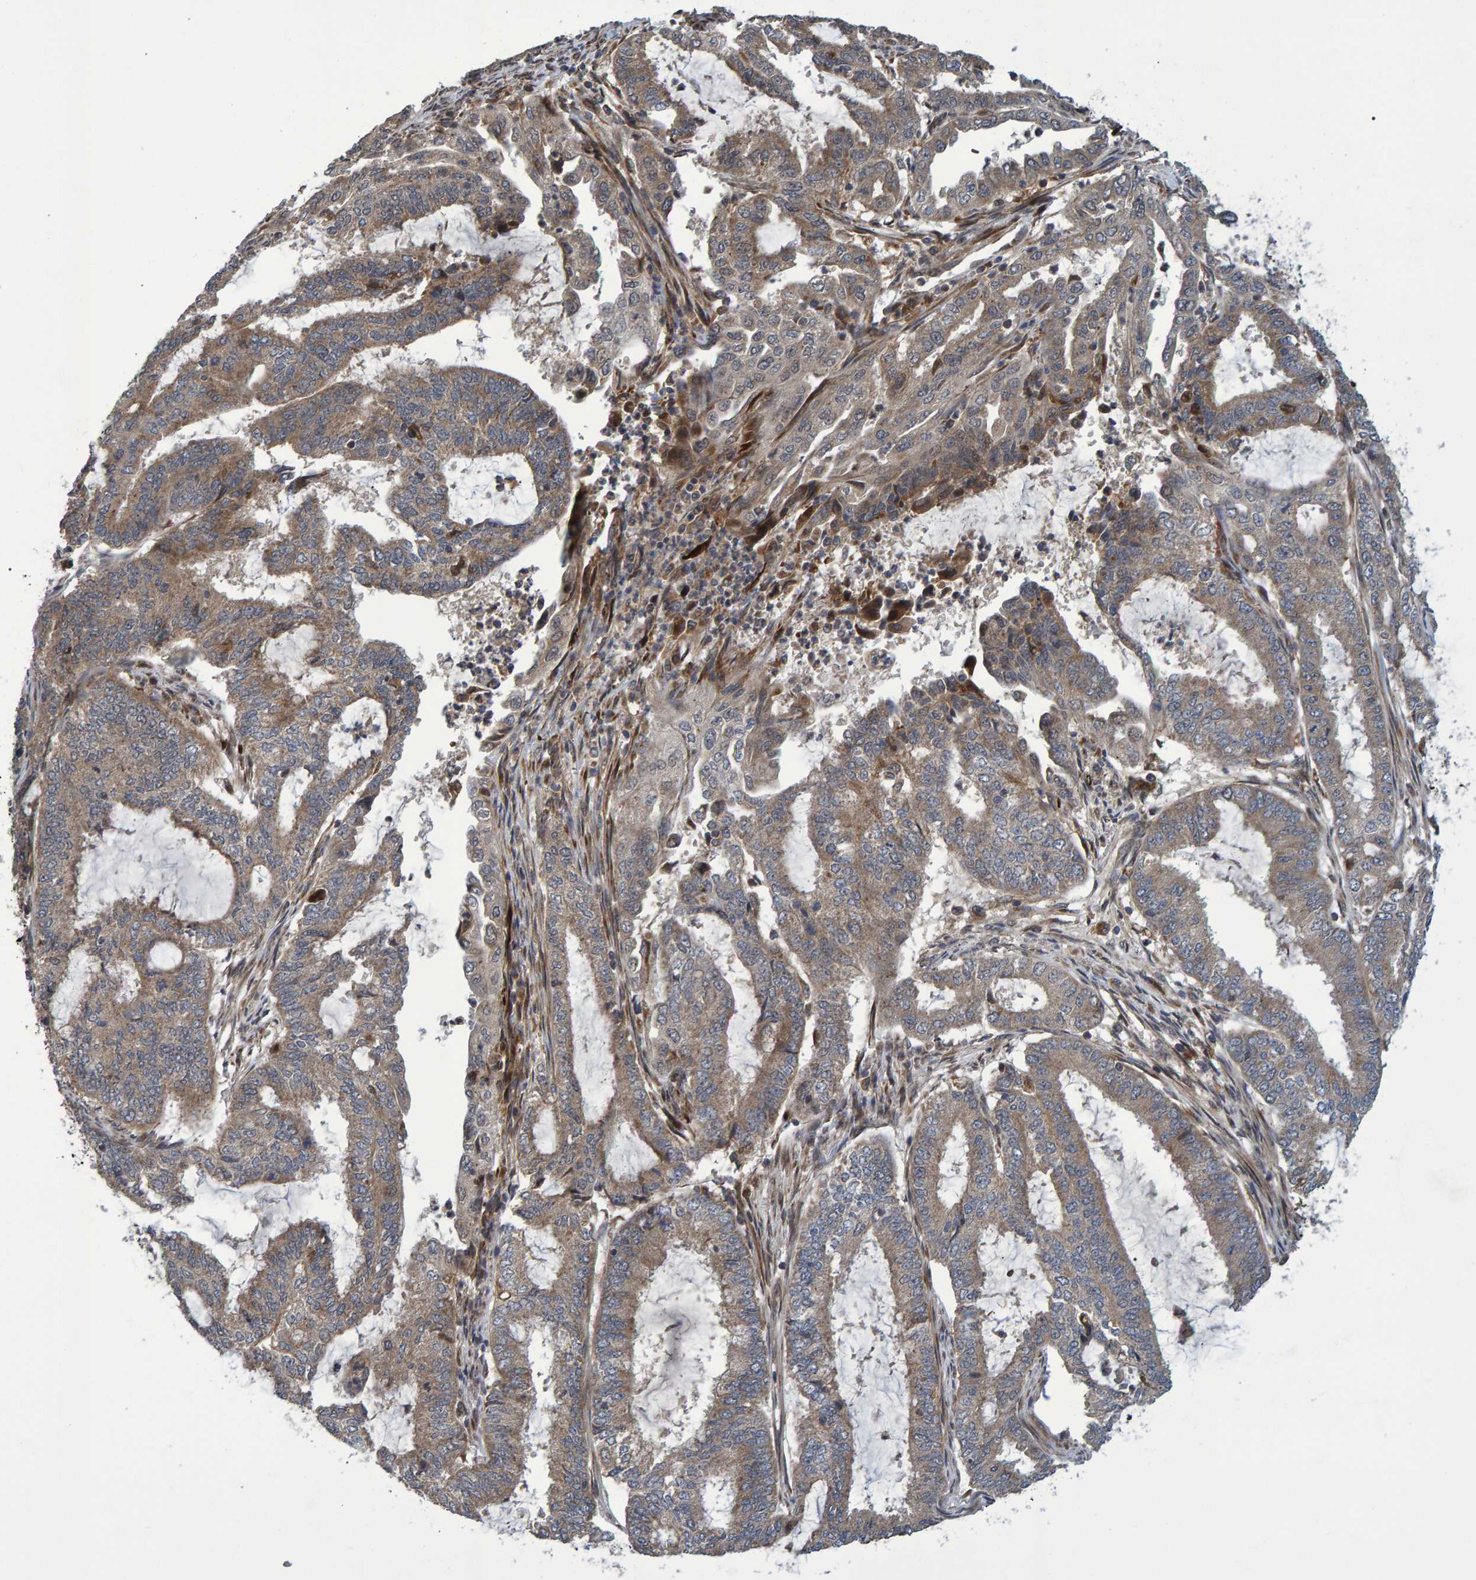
{"staining": {"intensity": "weak", "quantity": ">75%", "location": "cytoplasmic/membranous"}, "tissue": "endometrial cancer", "cell_type": "Tumor cells", "image_type": "cancer", "snomed": [{"axis": "morphology", "description": "Adenocarcinoma, NOS"}, {"axis": "topography", "description": "Endometrium"}], "caption": "DAB (3,3'-diaminobenzidine) immunohistochemical staining of human endometrial cancer shows weak cytoplasmic/membranous protein expression in approximately >75% of tumor cells.", "gene": "ATP6V1H", "patient": {"sex": "female", "age": 51}}